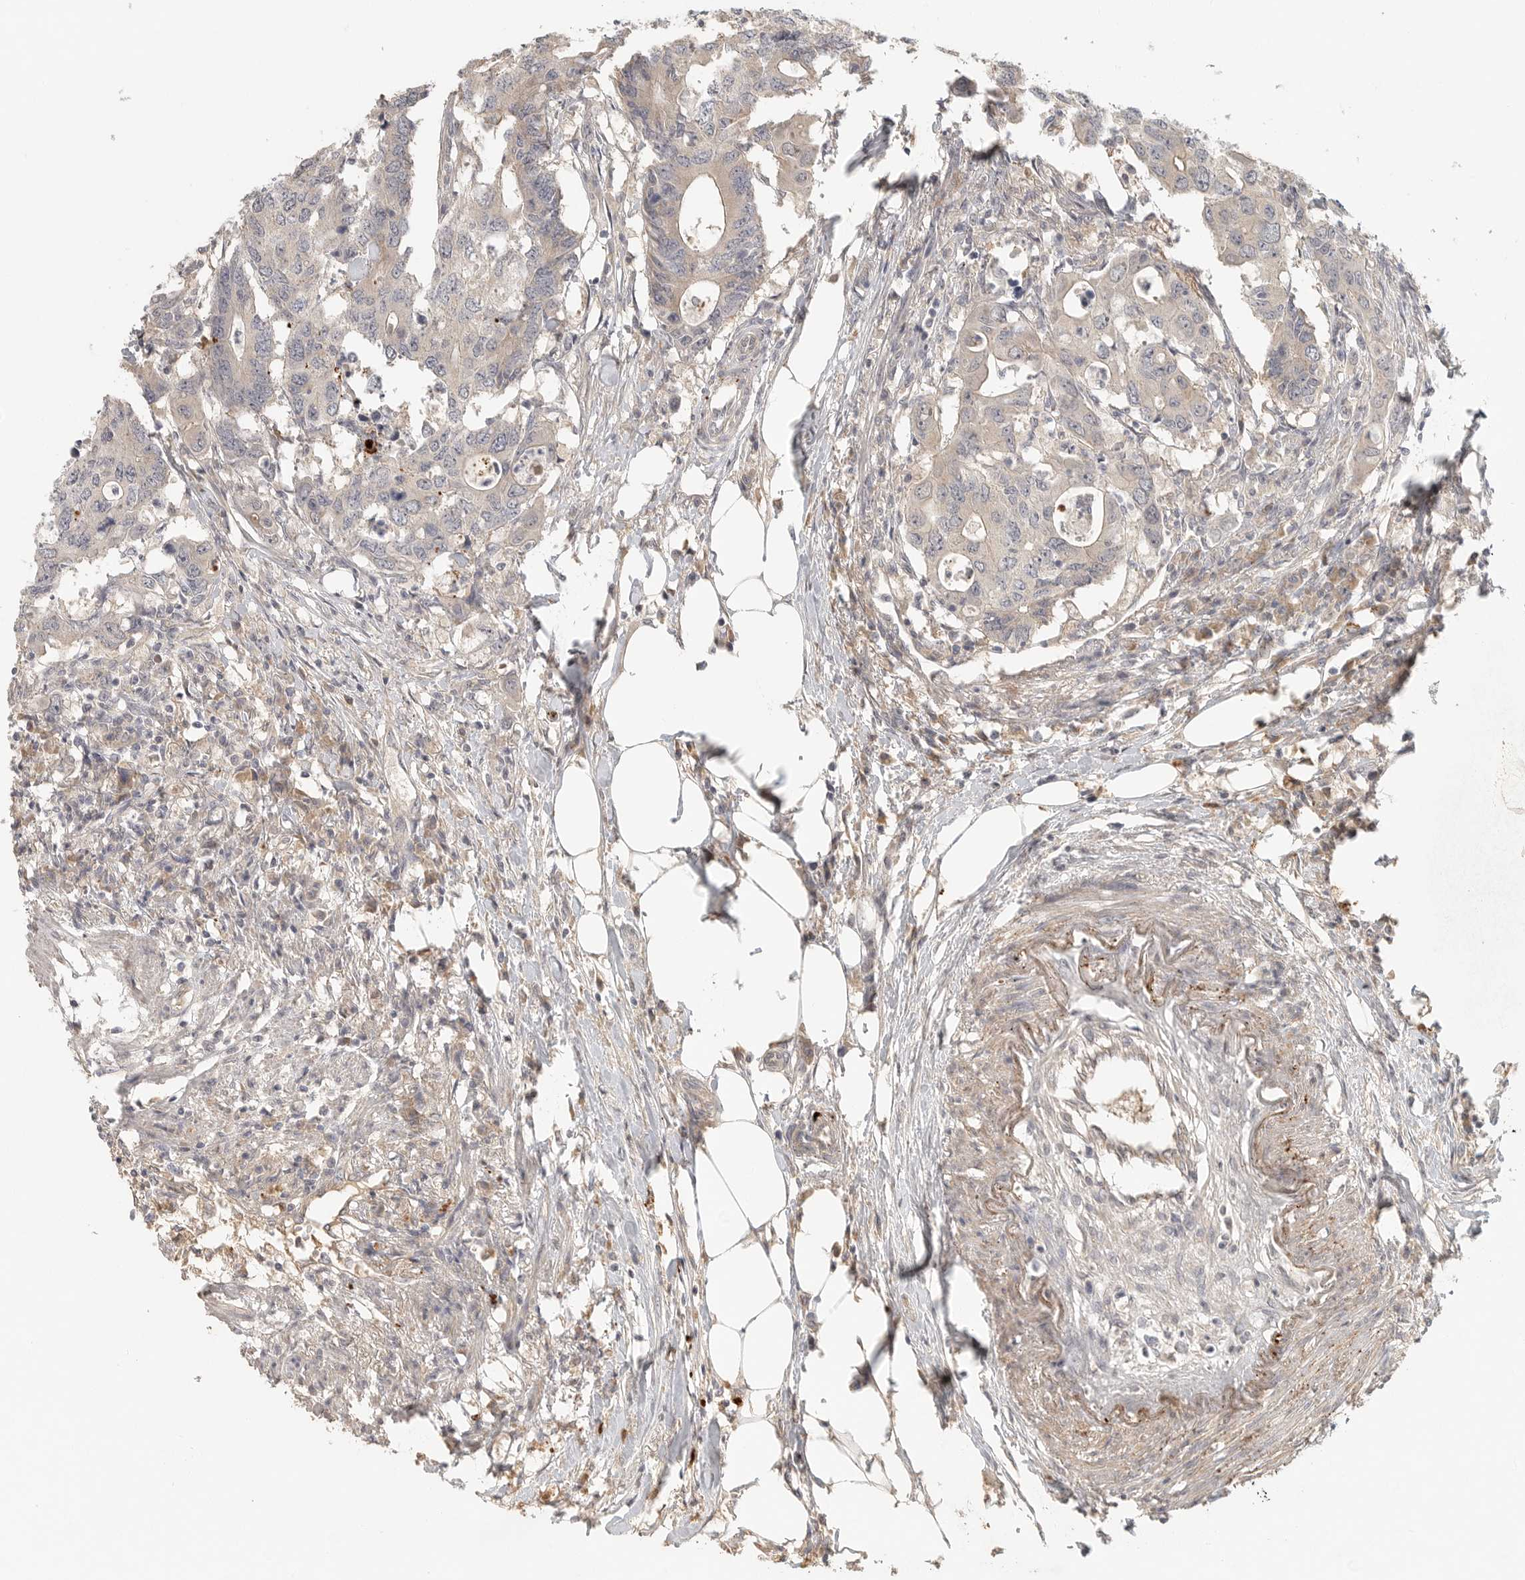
{"staining": {"intensity": "weak", "quantity": "<25%", "location": "cytoplasmic/membranous"}, "tissue": "colorectal cancer", "cell_type": "Tumor cells", "image_type": "cancer", "snomed": [{"axis": "morphology", "description": "Adenocarcinoma, NOS"}, {"axis": "topography", "description": "Colon"}], "caption": "A high-resolution image shows immunohistochemistry staining of adenocarcinoma (colorectal), which shows no significant expression in tumor cells.", "gene": "HDAC6", "patient": {"sex": "male", "age": 71}}